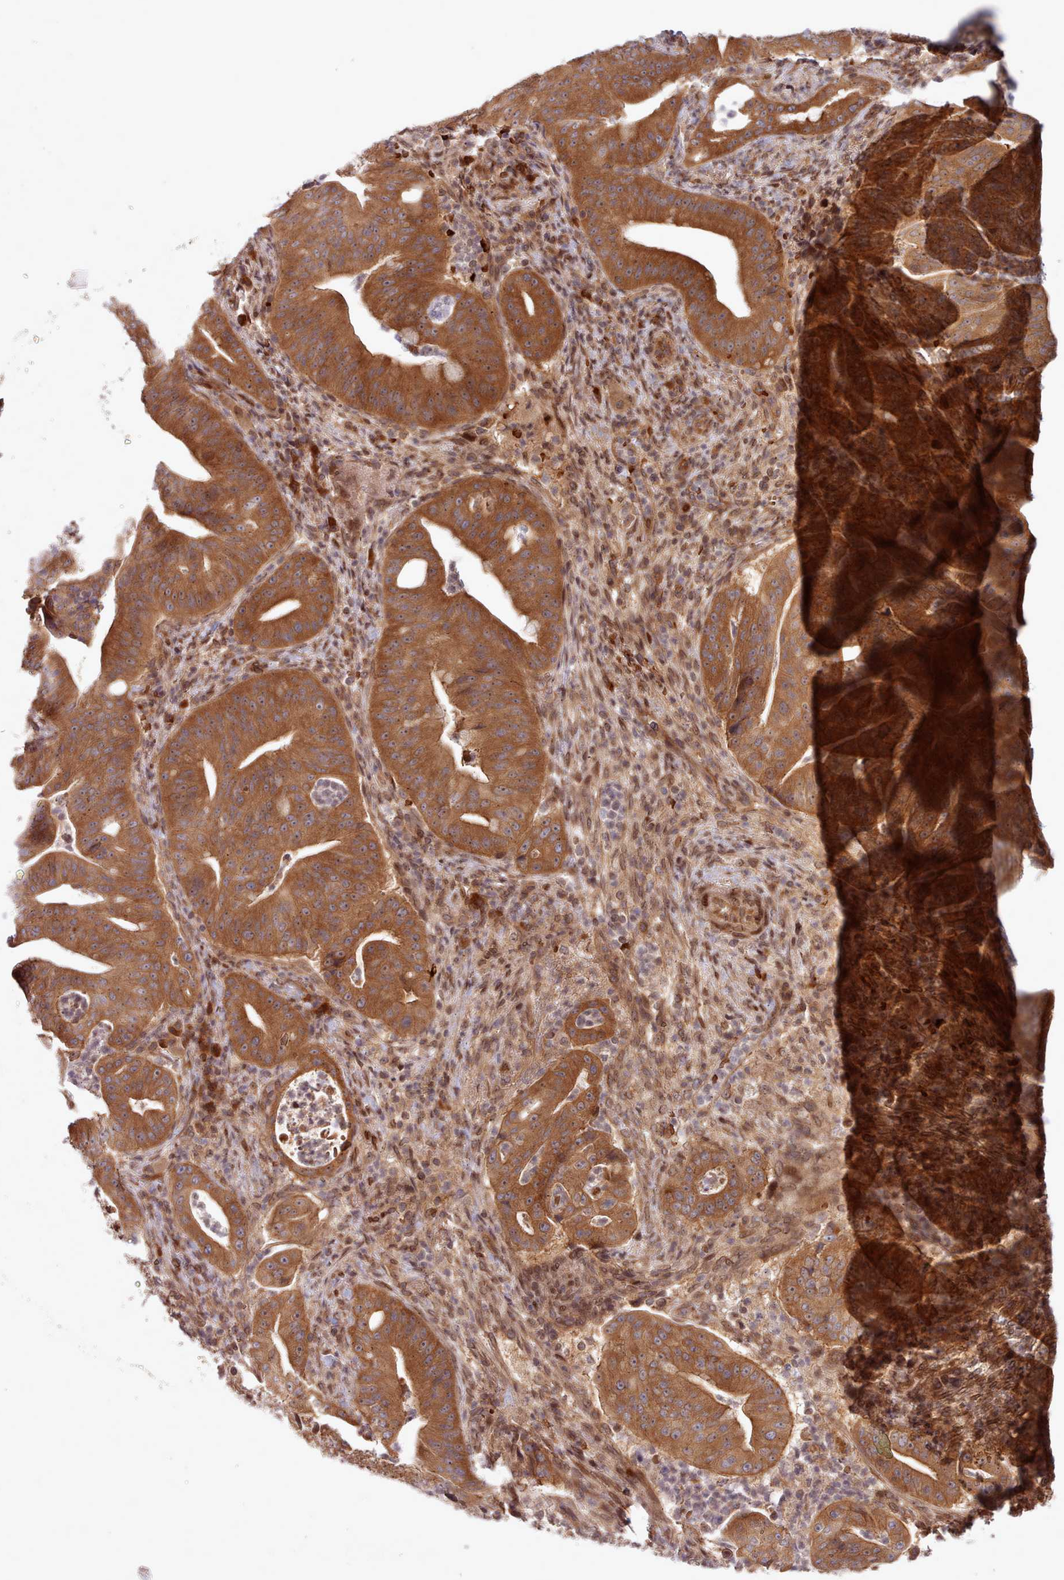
{"staining": {"intensity": "moderate", "quantity": ">75%", "location": "cytoplasmic/membranous"}, "tissue": "pancreatic cancer", "cell_type": "Tumor cells", "image_type": "cancer", "snomed": [{"axis": "morphology", "description": "Adenocarcinoma, NOS"}, {"axis": "topography", "description": "Pancreas"}], "caption": "This histopathology image displays immunohistochemistry staining of adenocarcinoma (pancreatic), with medium moderate cytoplasmic/membranous staining in approximately >75% of tumor cells.", "gene": "UBE2G1", "patient": {"sex": "male", "age": 71}}